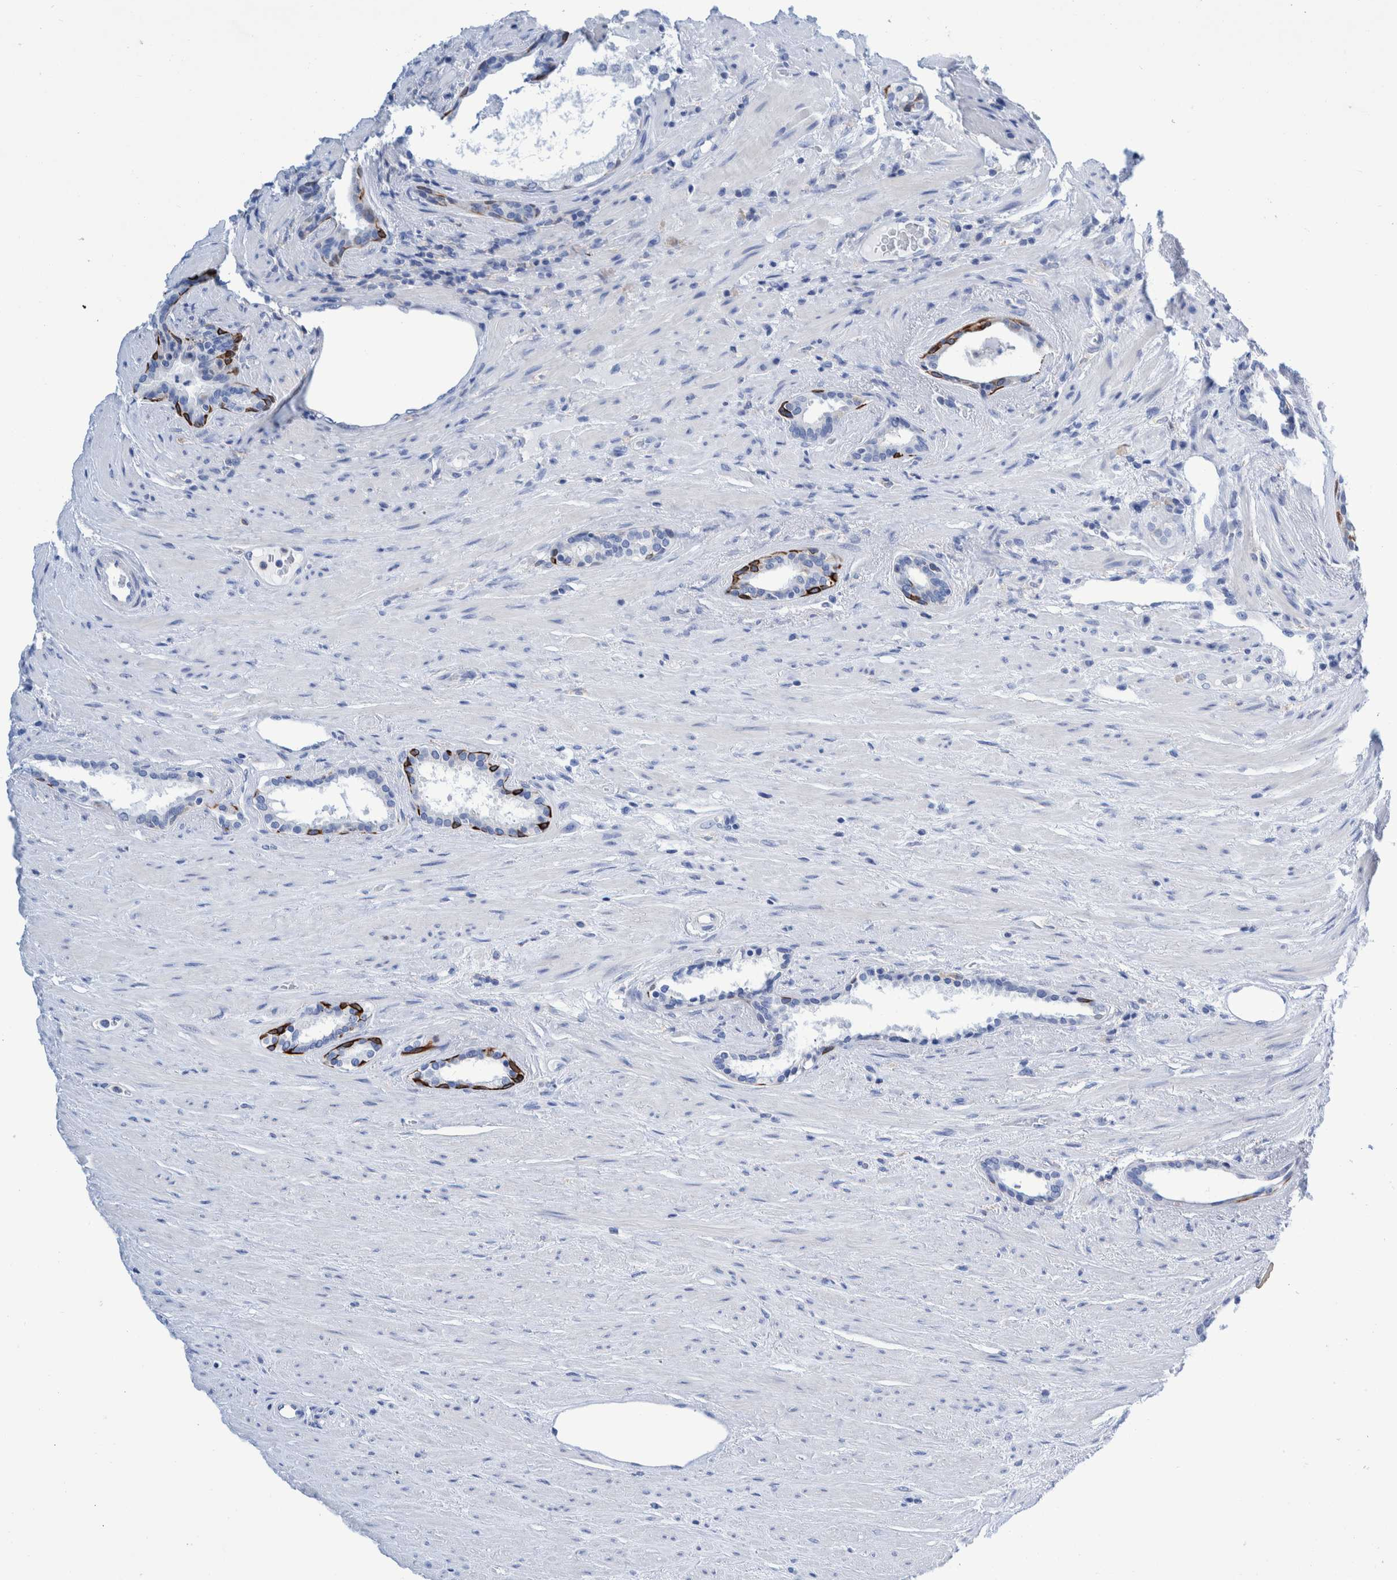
{"staining": {"intensity": "negative", "quantity": "none", "location": "none"}, "tissue": "prostate cancer", "cell_type": "Tumor cells", "image_type": "cancer", "snomed": [{"axis": "morphology", "description": "Adenocarcinoma, High grade"}, {"axis": "topography", "description": "Prostate"}], "caption": "Immunohistochemistry (IHC) image of neoplastic tissue: human prostate high-grade adenocarcinoma stained with DAB (3,3'-diaminobenzidine) demonstrates no significant protein staining in tumor cells.", "gene": "KRT14", "patient": {"sex": "male", "age": 71}}